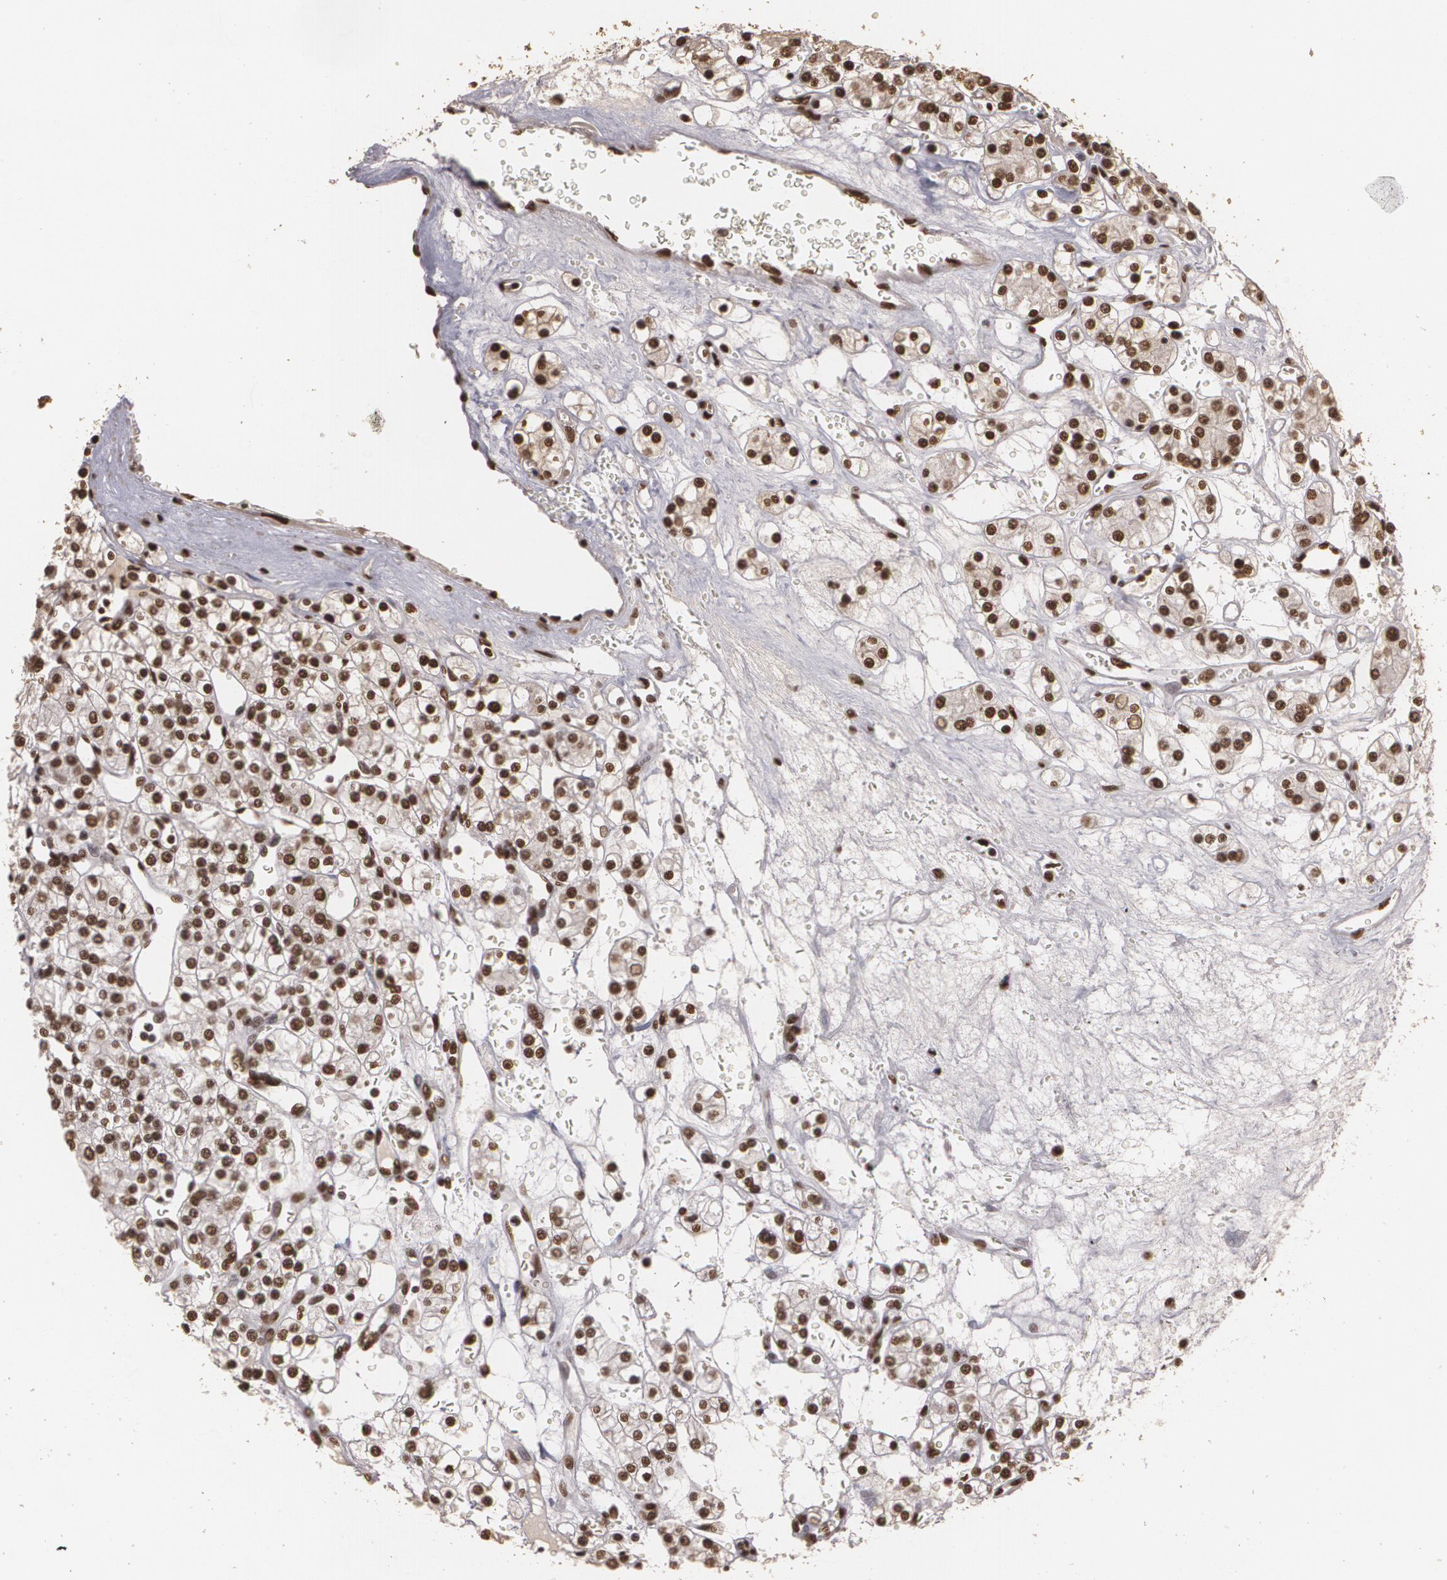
{"staining": {"intensity": "strong", "quantity": ">75%", "location": "nuclear"}, "tissue": "renal cancer", "cell_type": "Tumor cells", "image_type": "cancer", "snomed": [{"axis": "morphology", "description": "Adenocarcinoma, NOS"}, {"axis": "topography", "description": "Kidney"}], "caption": "Adenocarcinoma (renal) tissue shows strong nuclear positivity in about >75% of tumor cells The staining is performed using DAB (3,3'-diaminobenzidine) brown chromogen to label protein expression. The nuclei are counter-stained blue using hematoxylin.", "gene": "RCOR1", "patient": {"sex": "female", "age": 62}}